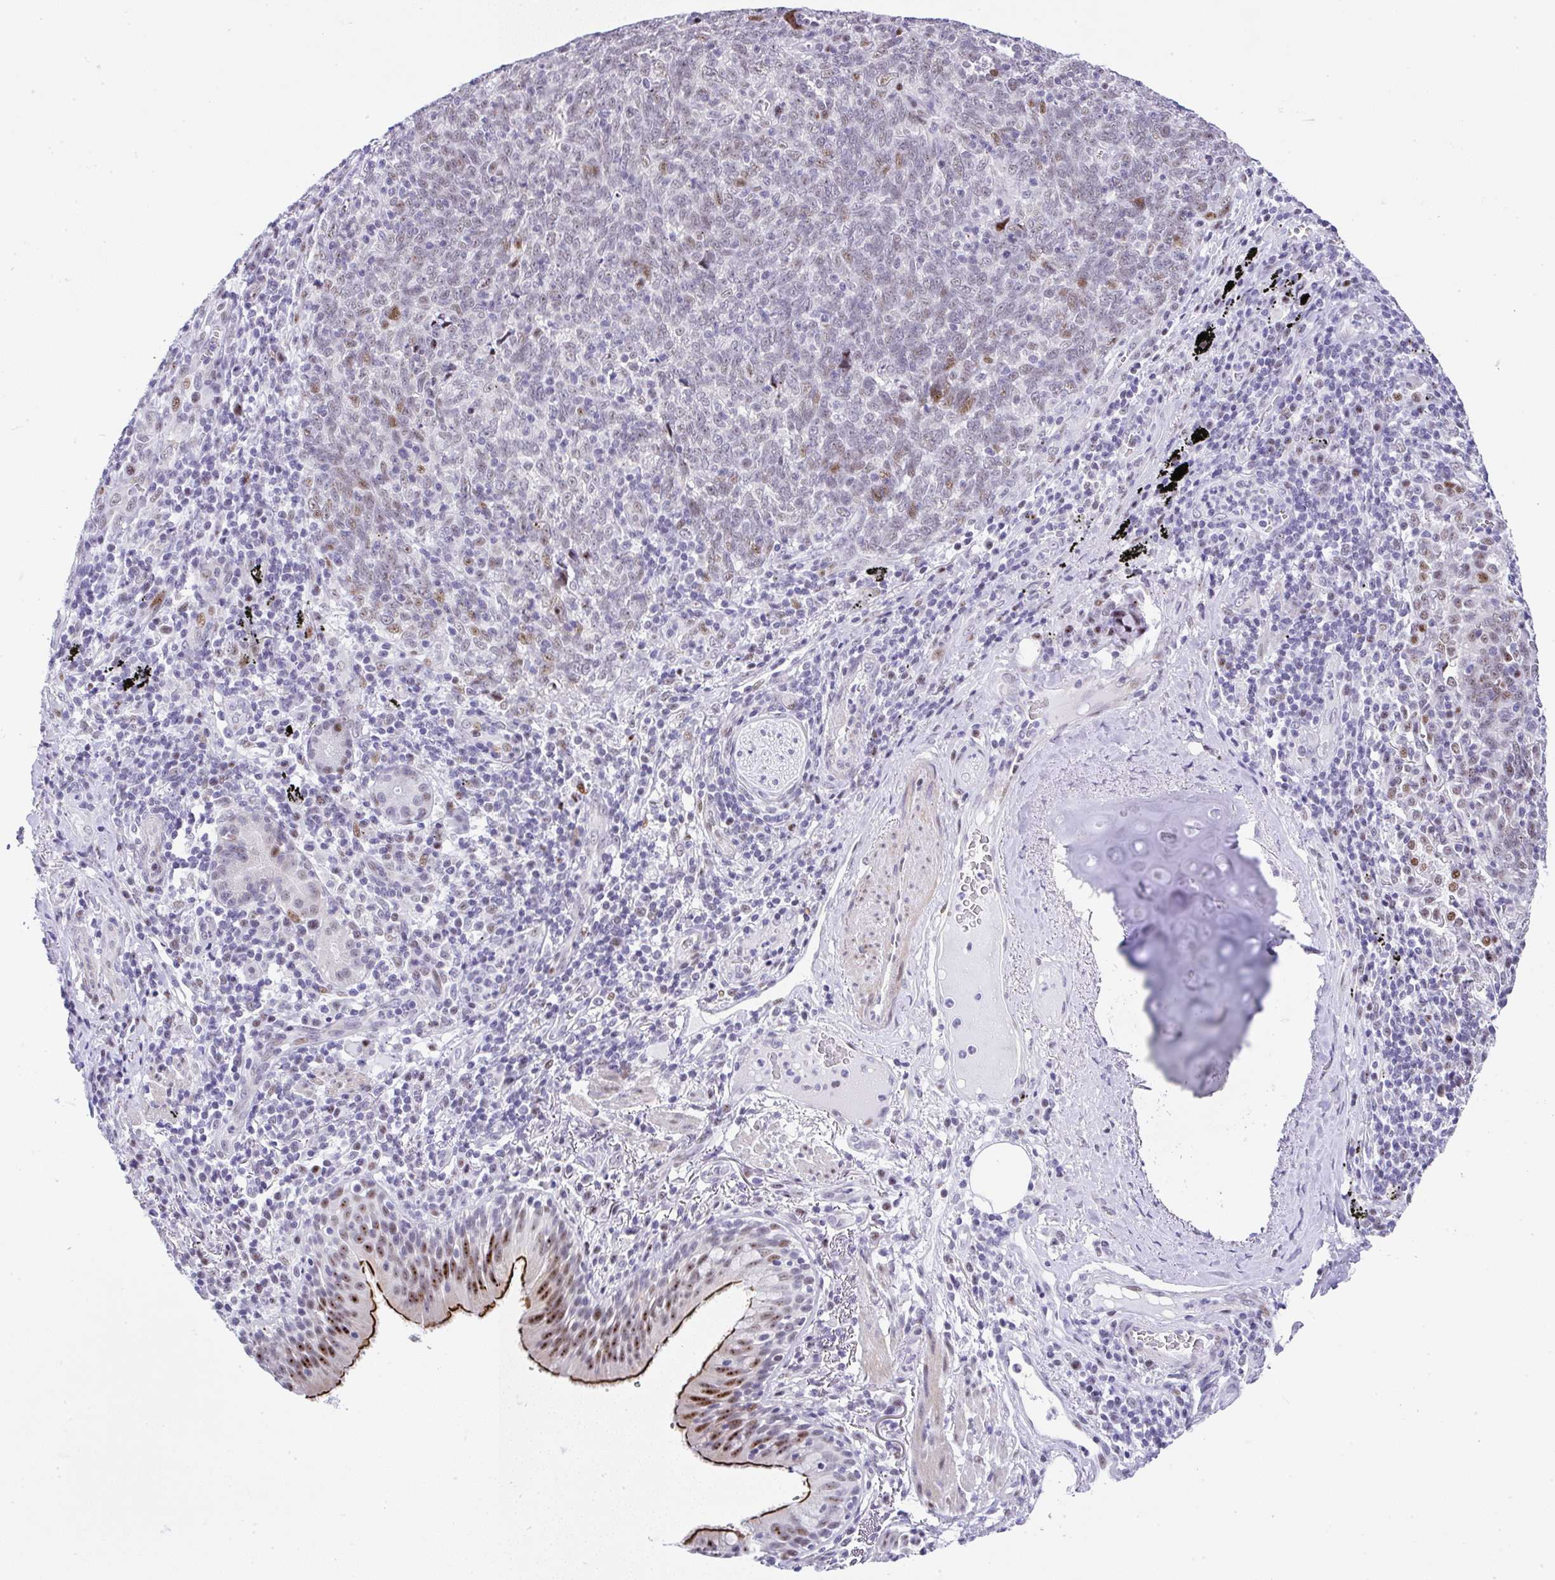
{"staining": {"intensity": "moderate", "quantity": "<25%", "location": "nuclear"}, "tissue": "lung cancer", "cell_type": "Tumor cells", "image_type": "cancer", "snomed": [{"axis": "morphology", "description": "Squamous cell carcinoma, NOS"}, {"axis": "topography", "description": "Lung"}], "caption": "Tumor cells show low levels of moderate nuclear positivity in about <25% of cells in human lung cancer (squamous cell carcinoma).", "gene": "NR1D2", "patient": {"sex": "female", "age": 72}}